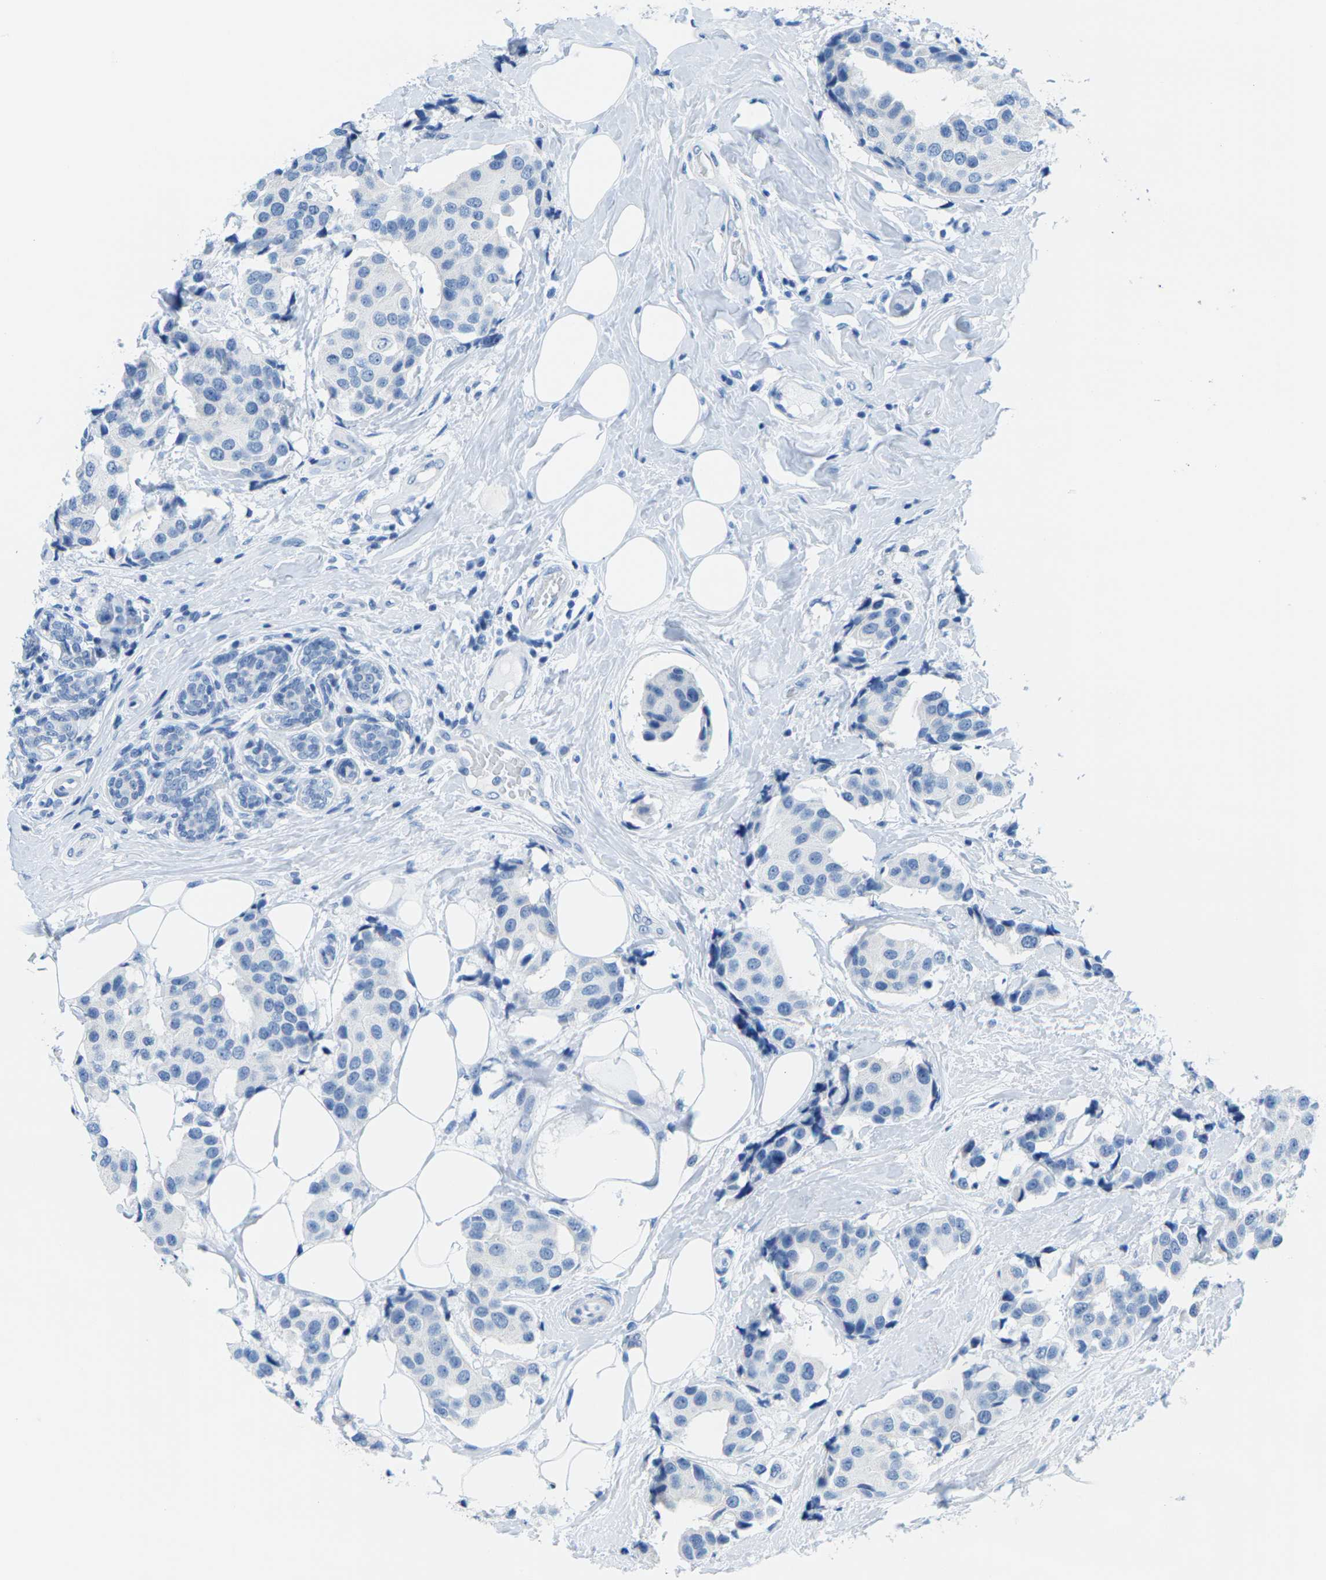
{"staining": {"intensity": "negative", "quantity": "none", "location": "none"}, "tissue": "breast cancer", "cell_type": "Tumor cells", "image_type": "cancer", "snomed": [{"axis": "morphology", "description": "Normal tissue, NOS"}, {"axis": "morphology", "description": "Duct carcinoma"}, {"axis": "topography", "description": "Breast"}], "caption": "The immunohistochemistry (IHC) micrograph has no significant staining in tumor cells of breast cancer tissue.", "gene": "SLC12A1", "patient": {"sex": "female", "age": 39}}